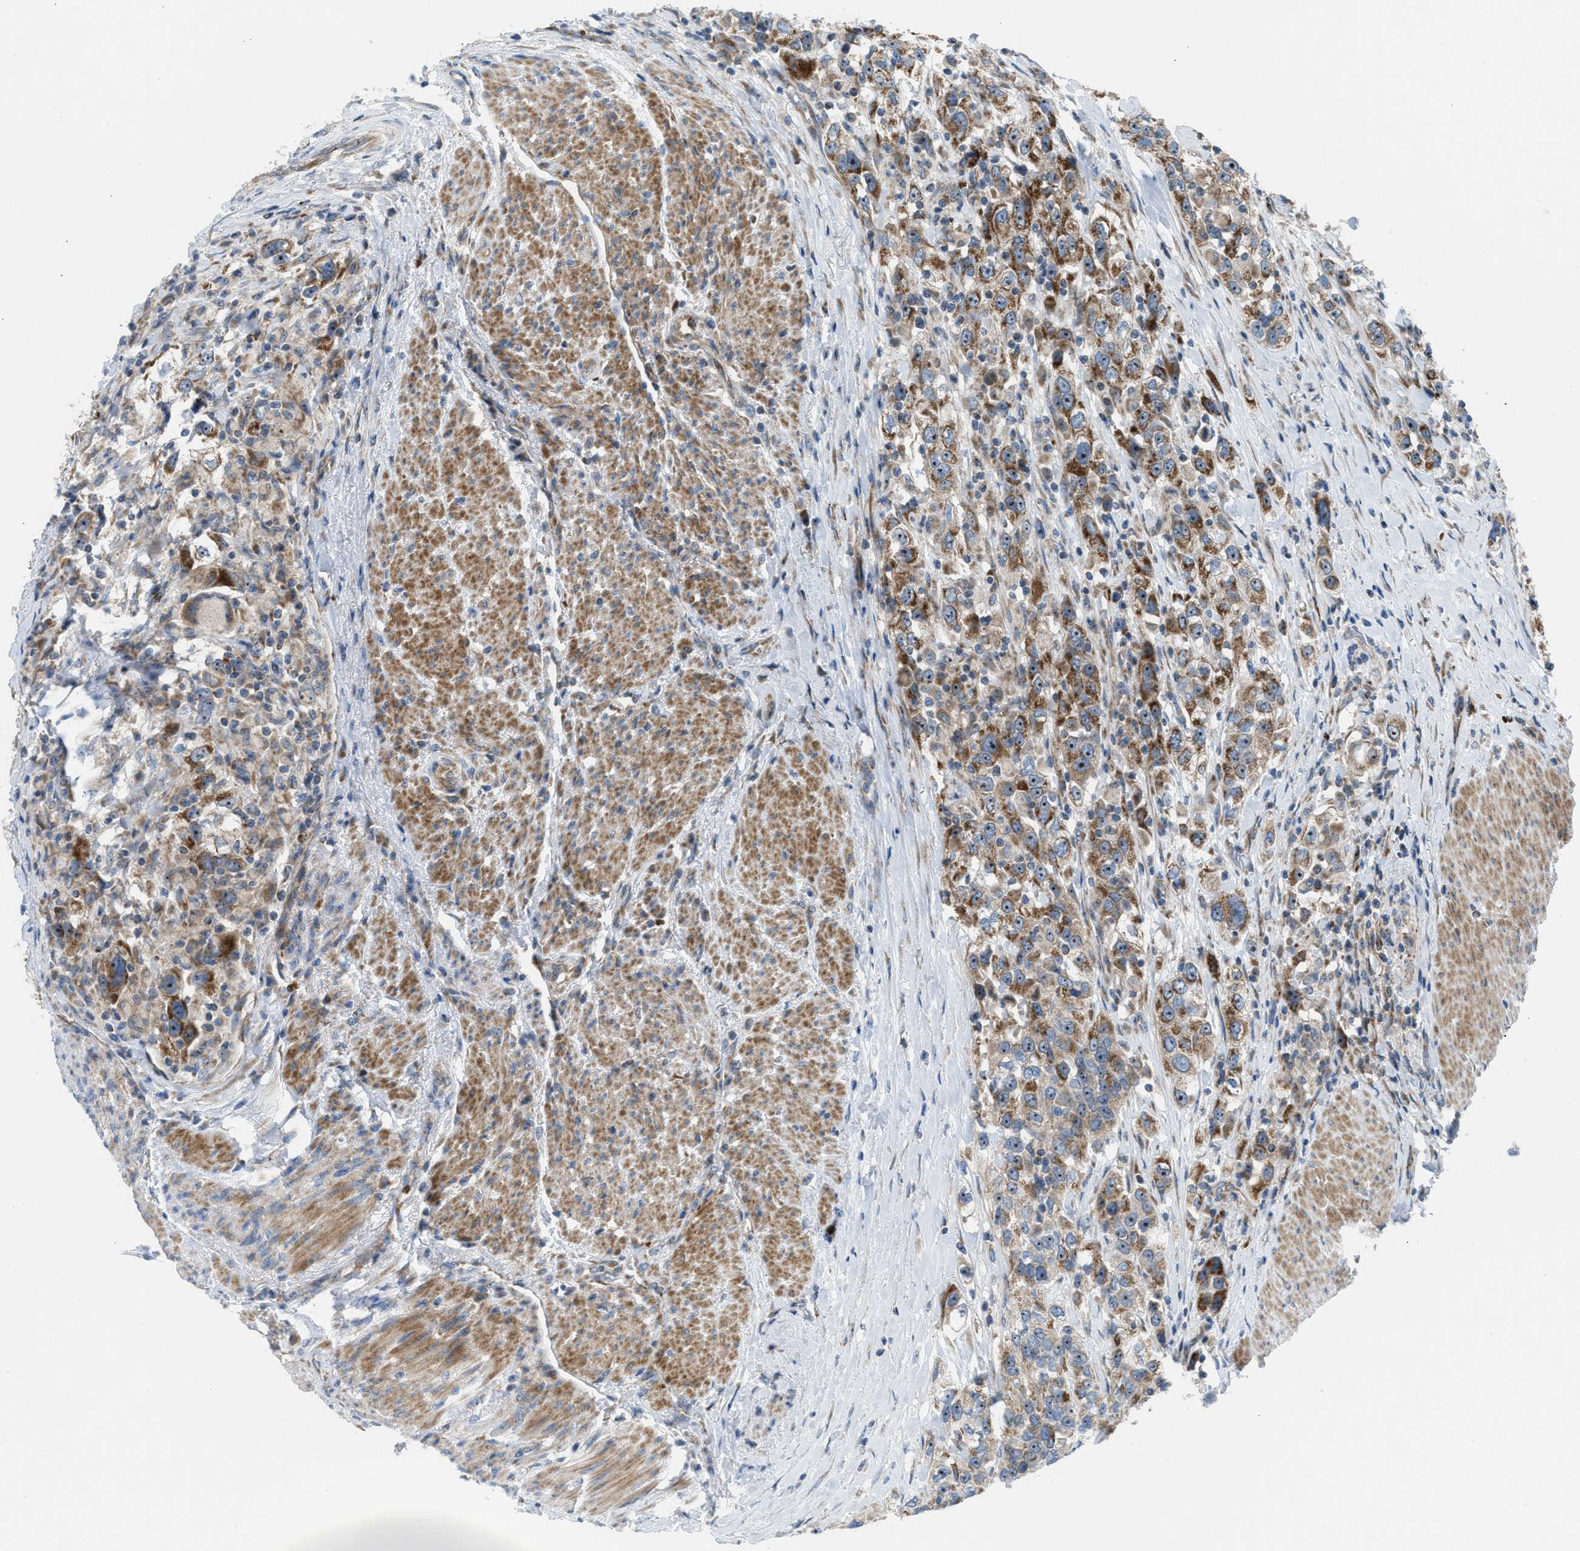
{"staining": {"intensity": "moderate", "quantity": ">75%", "location": "cytoplasmic/membranous,nuclear"}, "tissue": "urothelial cancer", "cell_type": "Tumor cells", "image_type": "cancer", "snomed": [{"axis": "morphology", "description": "Urothelial carcinoma, High grade"}, {"axis": "topography", "description": "Urinary bladder"}], "caption": "High-magnification brightfield microscopy of urothelial carcinoma (high-grade) stained with DAB (brown) and counterstained with hematoxylin (blue). tumor cells exhibit moderate cytoplasmic/membranous and nuclear staining is present in approximately>75% of cells.", "gene": "TPH1", "patient": {"sex": "female", "age": 80}}